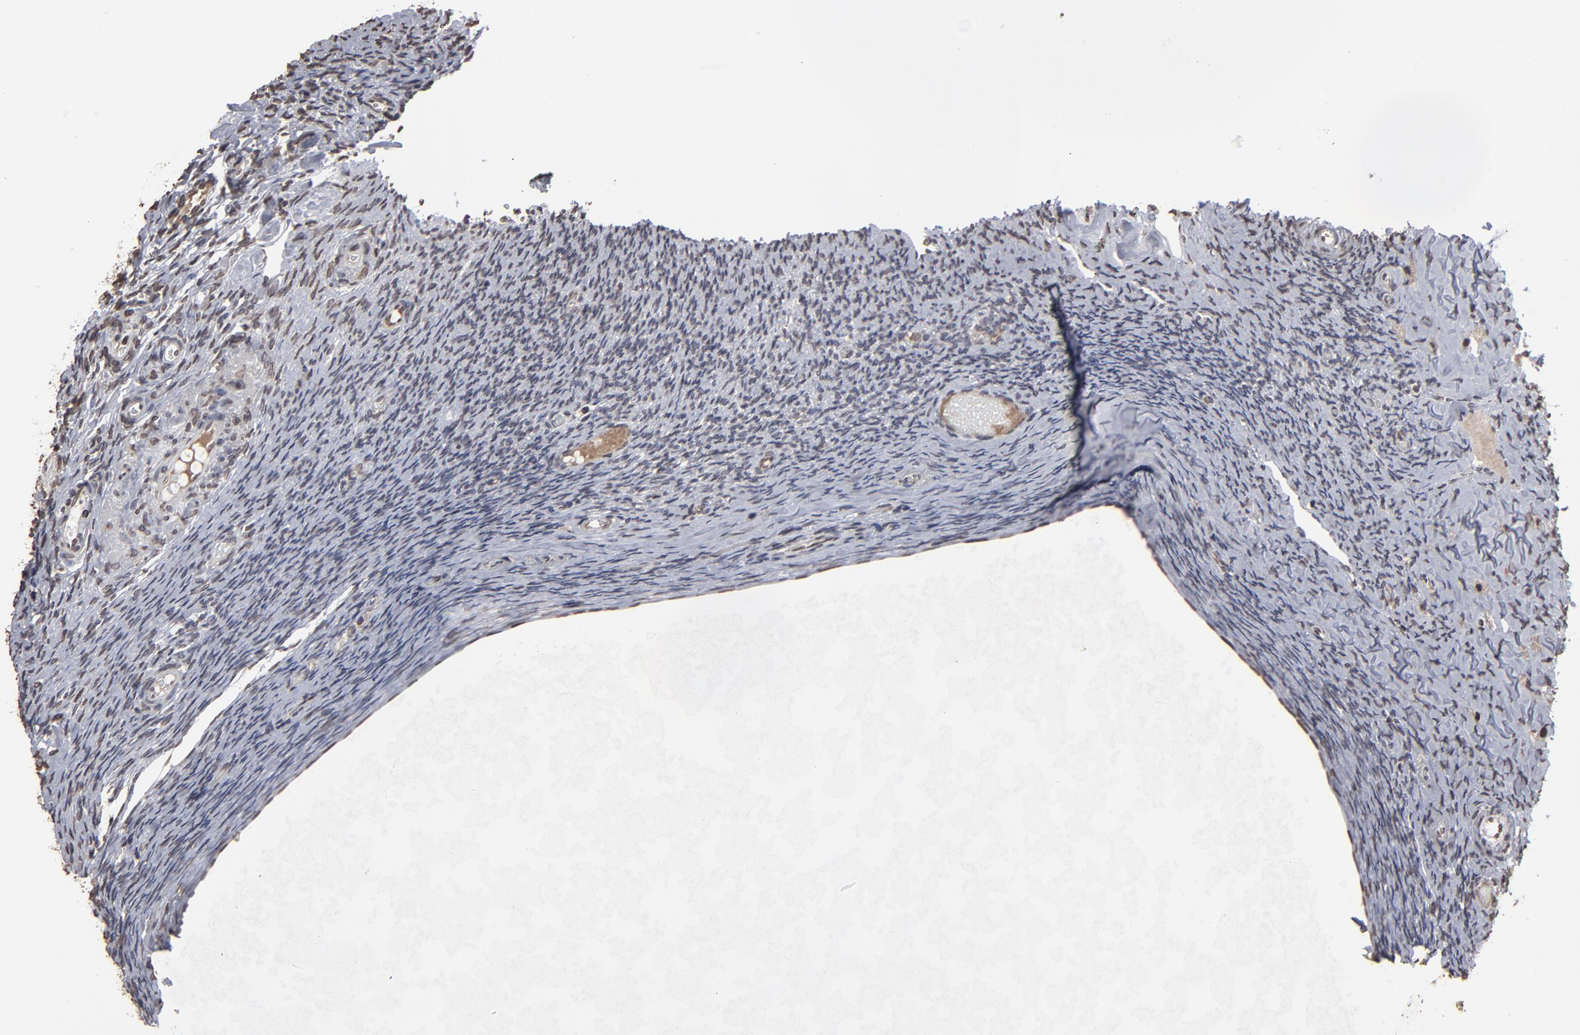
{"staining": {"intensity": "negative", "quantity": "none", "location": "none"}, "tissue": "ovary", "cell_type": "Follicle cells", "image_type": "normal", "snomed": [{"axis": "morphology", "description": "Normal tissue, NOS"}, {"axis": "topography", "description": "Ovary"}], "caption": "Follicle cells are negative for brown protein staining in unremarkable ovary.", "gene": "BAZ1A", "patient": {"sex": "female", "age": 60}}